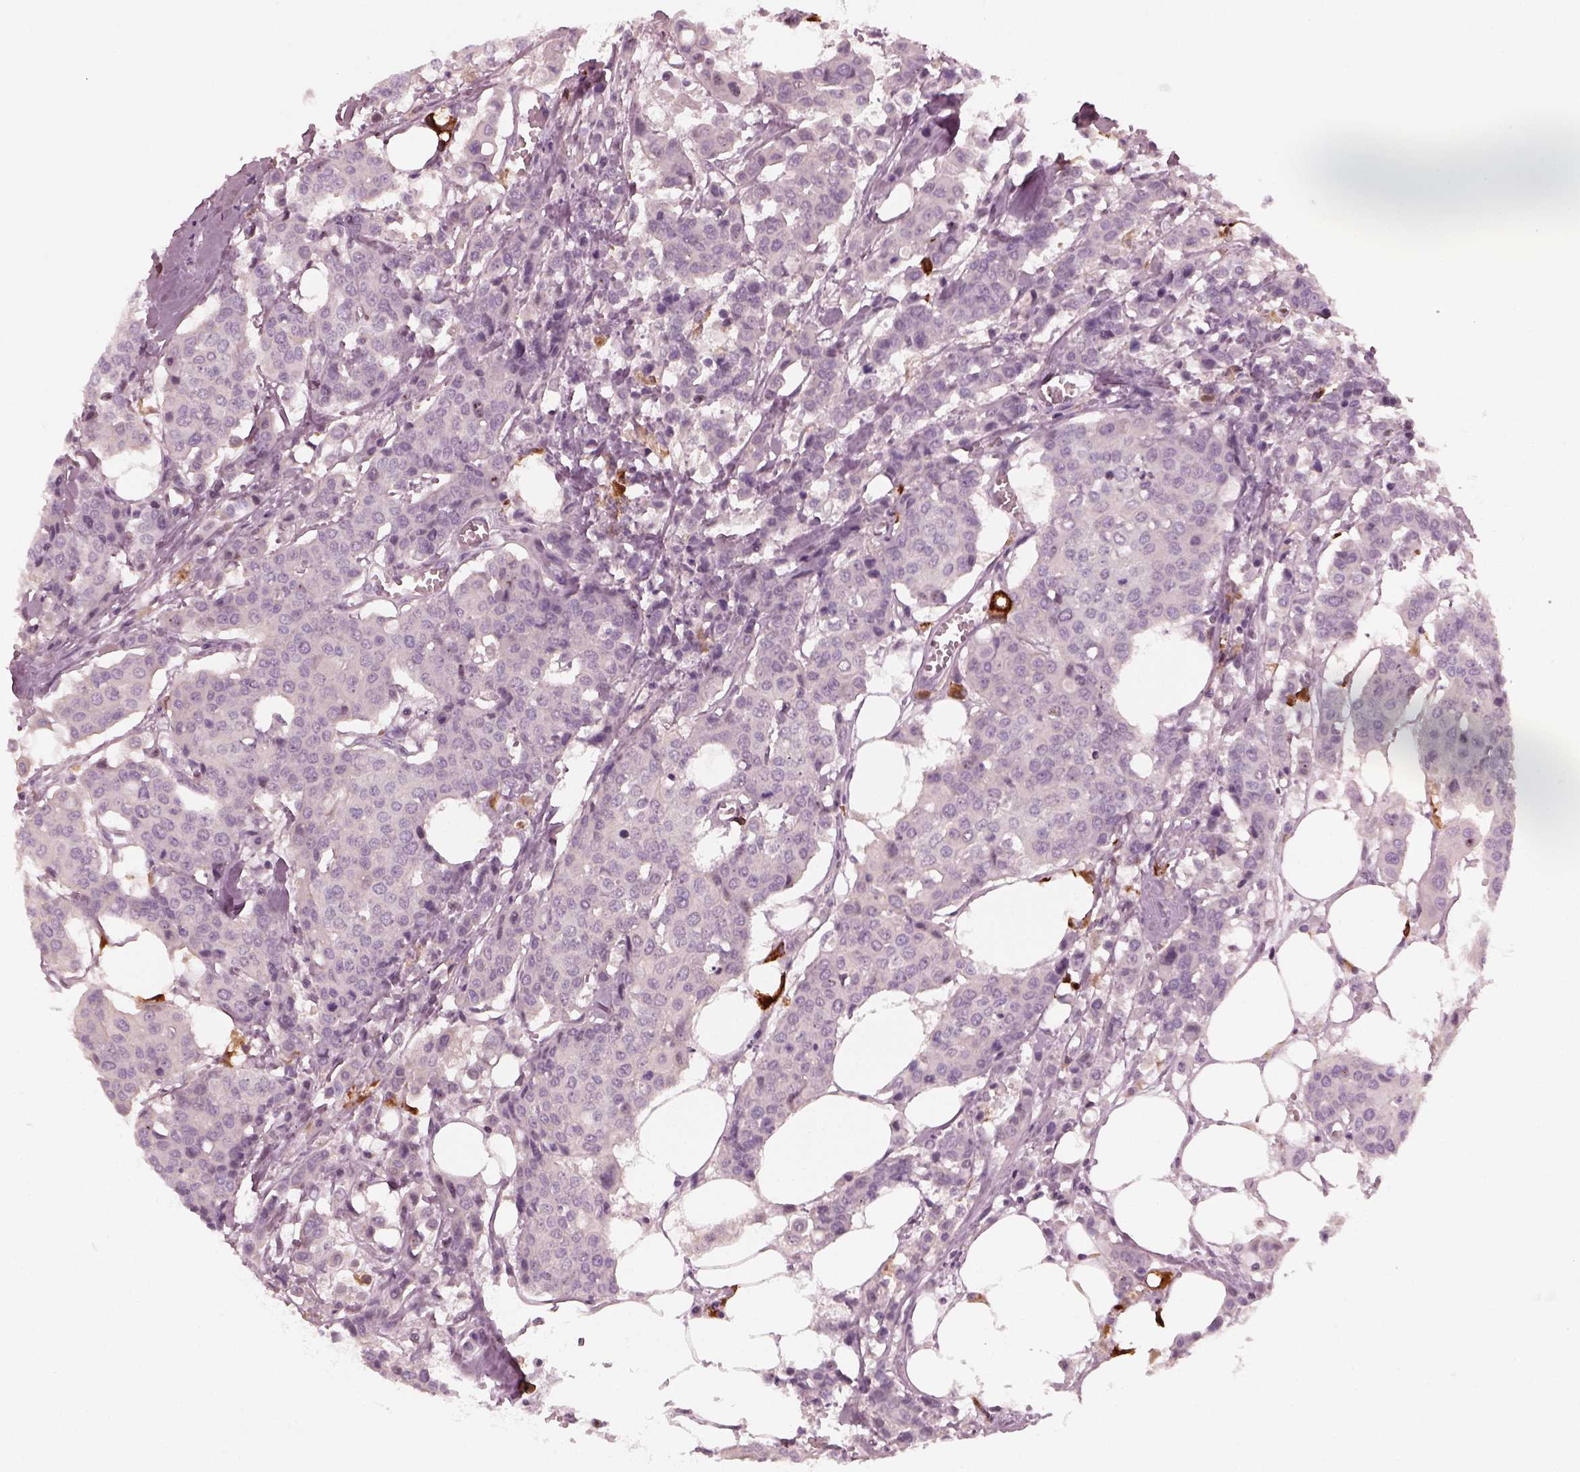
{"staining": {"intensity": "negative", "quantity": "none", "location": "none"}, "tissue": "carcinoid", "cell_type": "Tumor cells", "image_type": "cancer", "snomed": [{"axis": "morphology", "description": "Carcinoid, malignant, NOS"}, {"axis": "topography", "description": "Colon"}], "caption": "This is a image of IHC staining of malignant carcinoid, which shows no positivity in tumor cells. (Immunohistochemistry (ihc), brightfield microscopy, high magnification).", "gene": "CHIT1", "patient": {"sex": "male", "age": 81}}